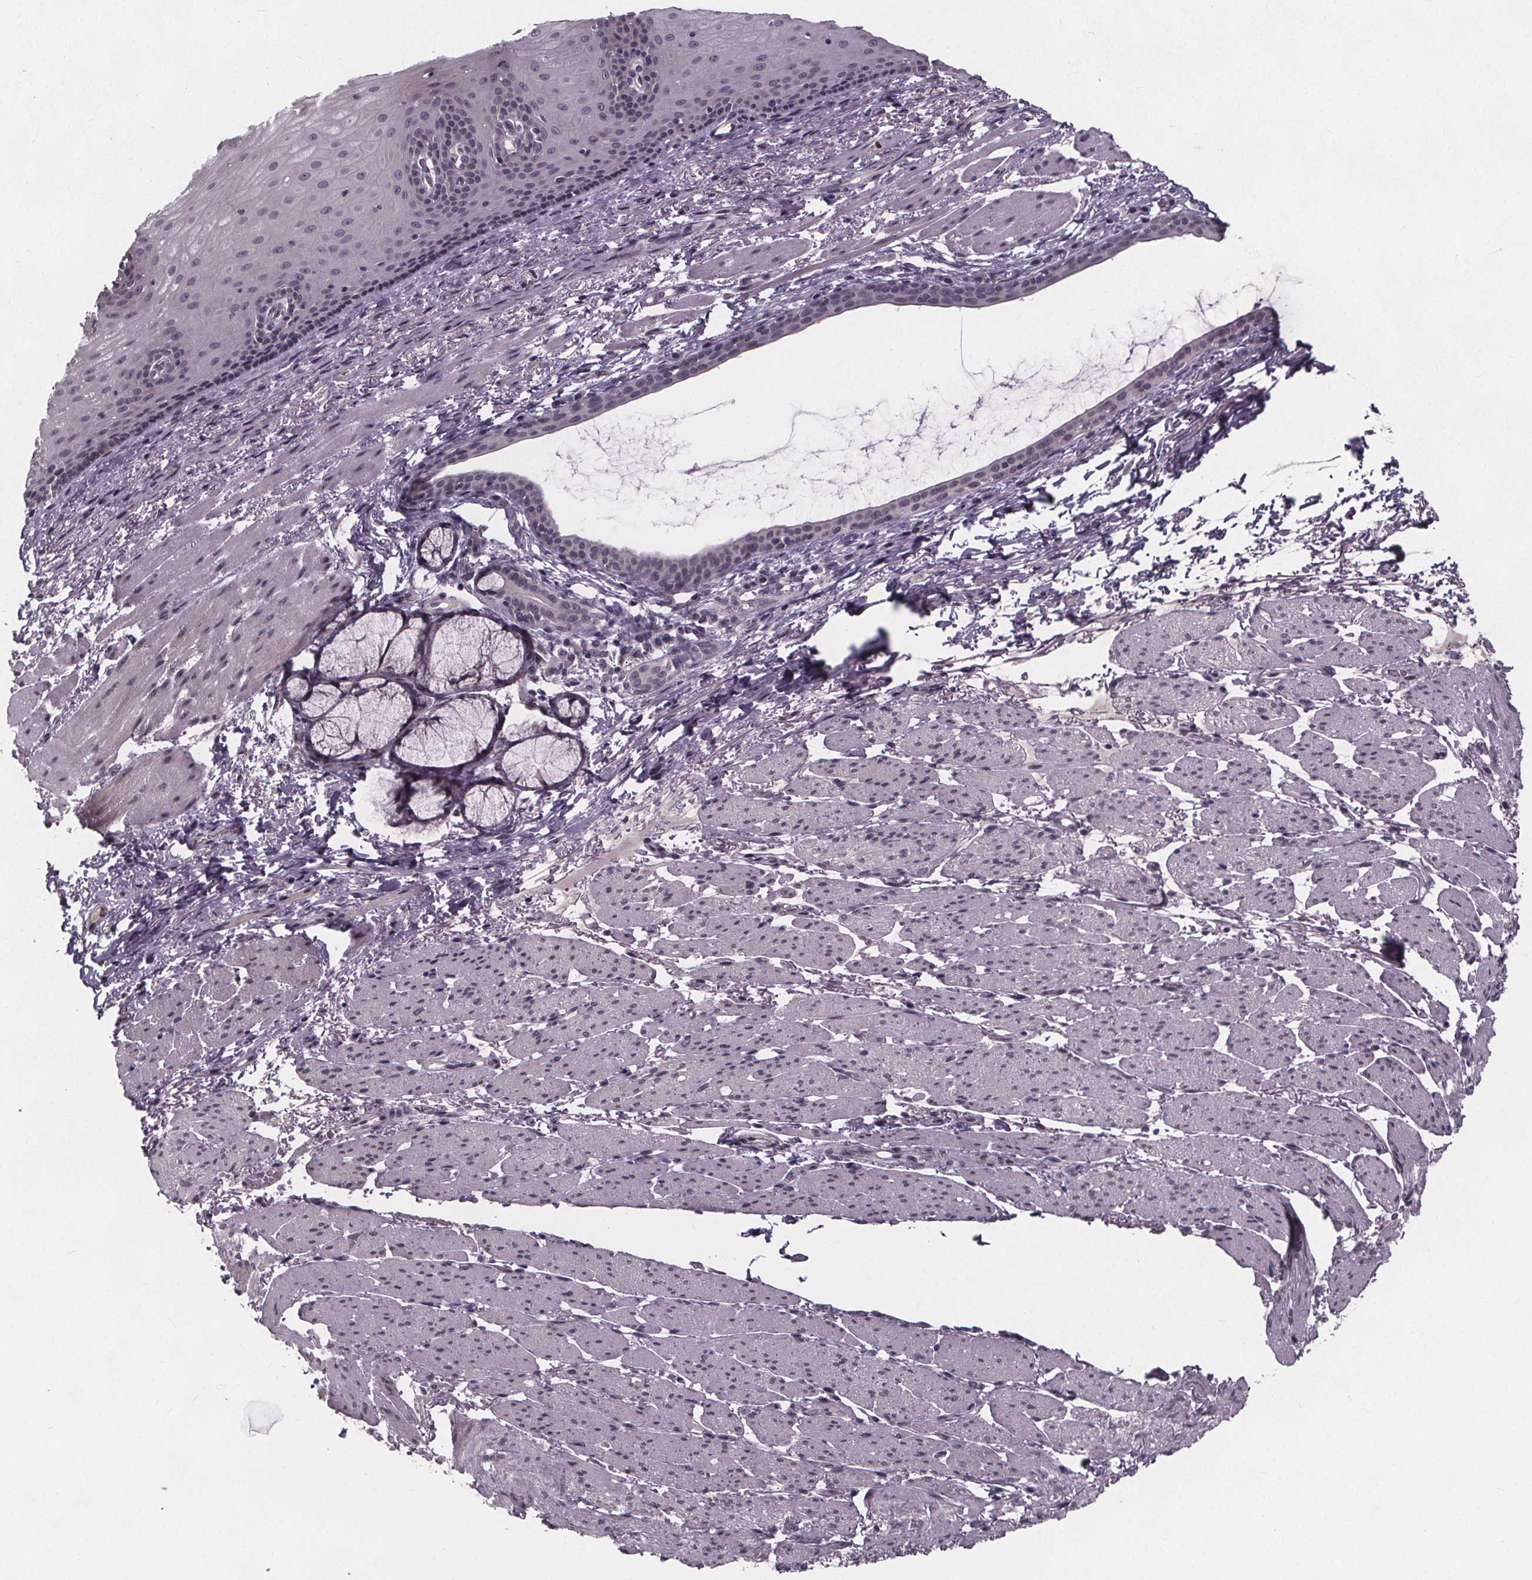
{"staining": {"intensity": "negative", "quantity": "none", "location": "none"}, "tissue": "esophagus", "cell_type": "Squamous epithelial cells", "image_type": "normal", "snomed": [{"axis": "morphology", "description": "Normal tissue, NOS"}, {"axis": "topography", "description": "Esophagus"}], "caption": "Esophagus was stained to show a protein in brown. There is no significant positivity in squamous epithelial cells. The staining is performed using DAB brown chromogen with nuclei counter-stained in using hematoxylin.", "gene": "FAM181B", "patient": {"sex": "male", "age": 76}}